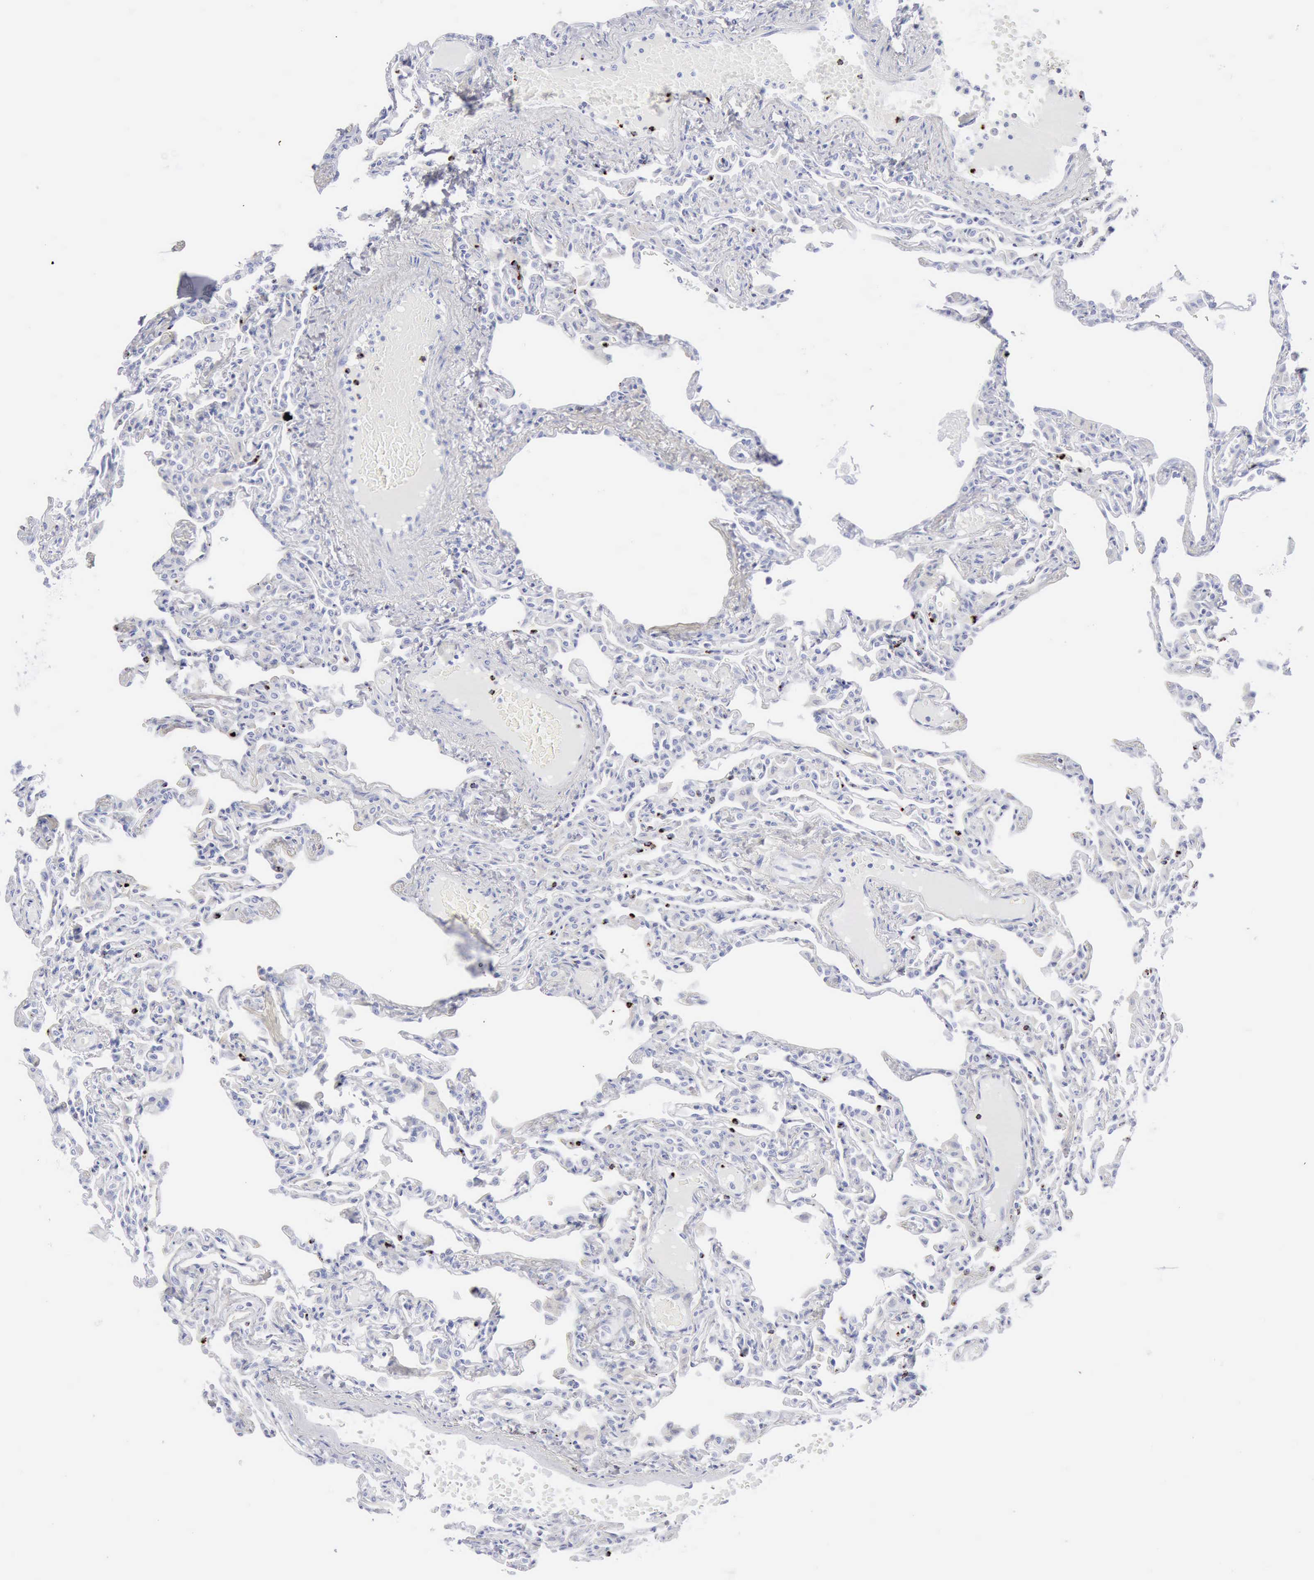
{"staining": {"intensity": "negative", "quantity": "none", "location": "none"}, "tissue": "lung", "cell_type": "Alveolar cells", "image_type": "normal", "snomed": [{"axis": "morphology", "description": "Normal tissue, NOS"}, {"axis": "topography", "description": "Lung"}], "caption": "IHC of normal human lung reveals no expression in alveolar cells. (DAB immunohistochemistry (IHC), high magnification).", "gene": "GZMB", "patient": {"sex": "female", "age": 49}}